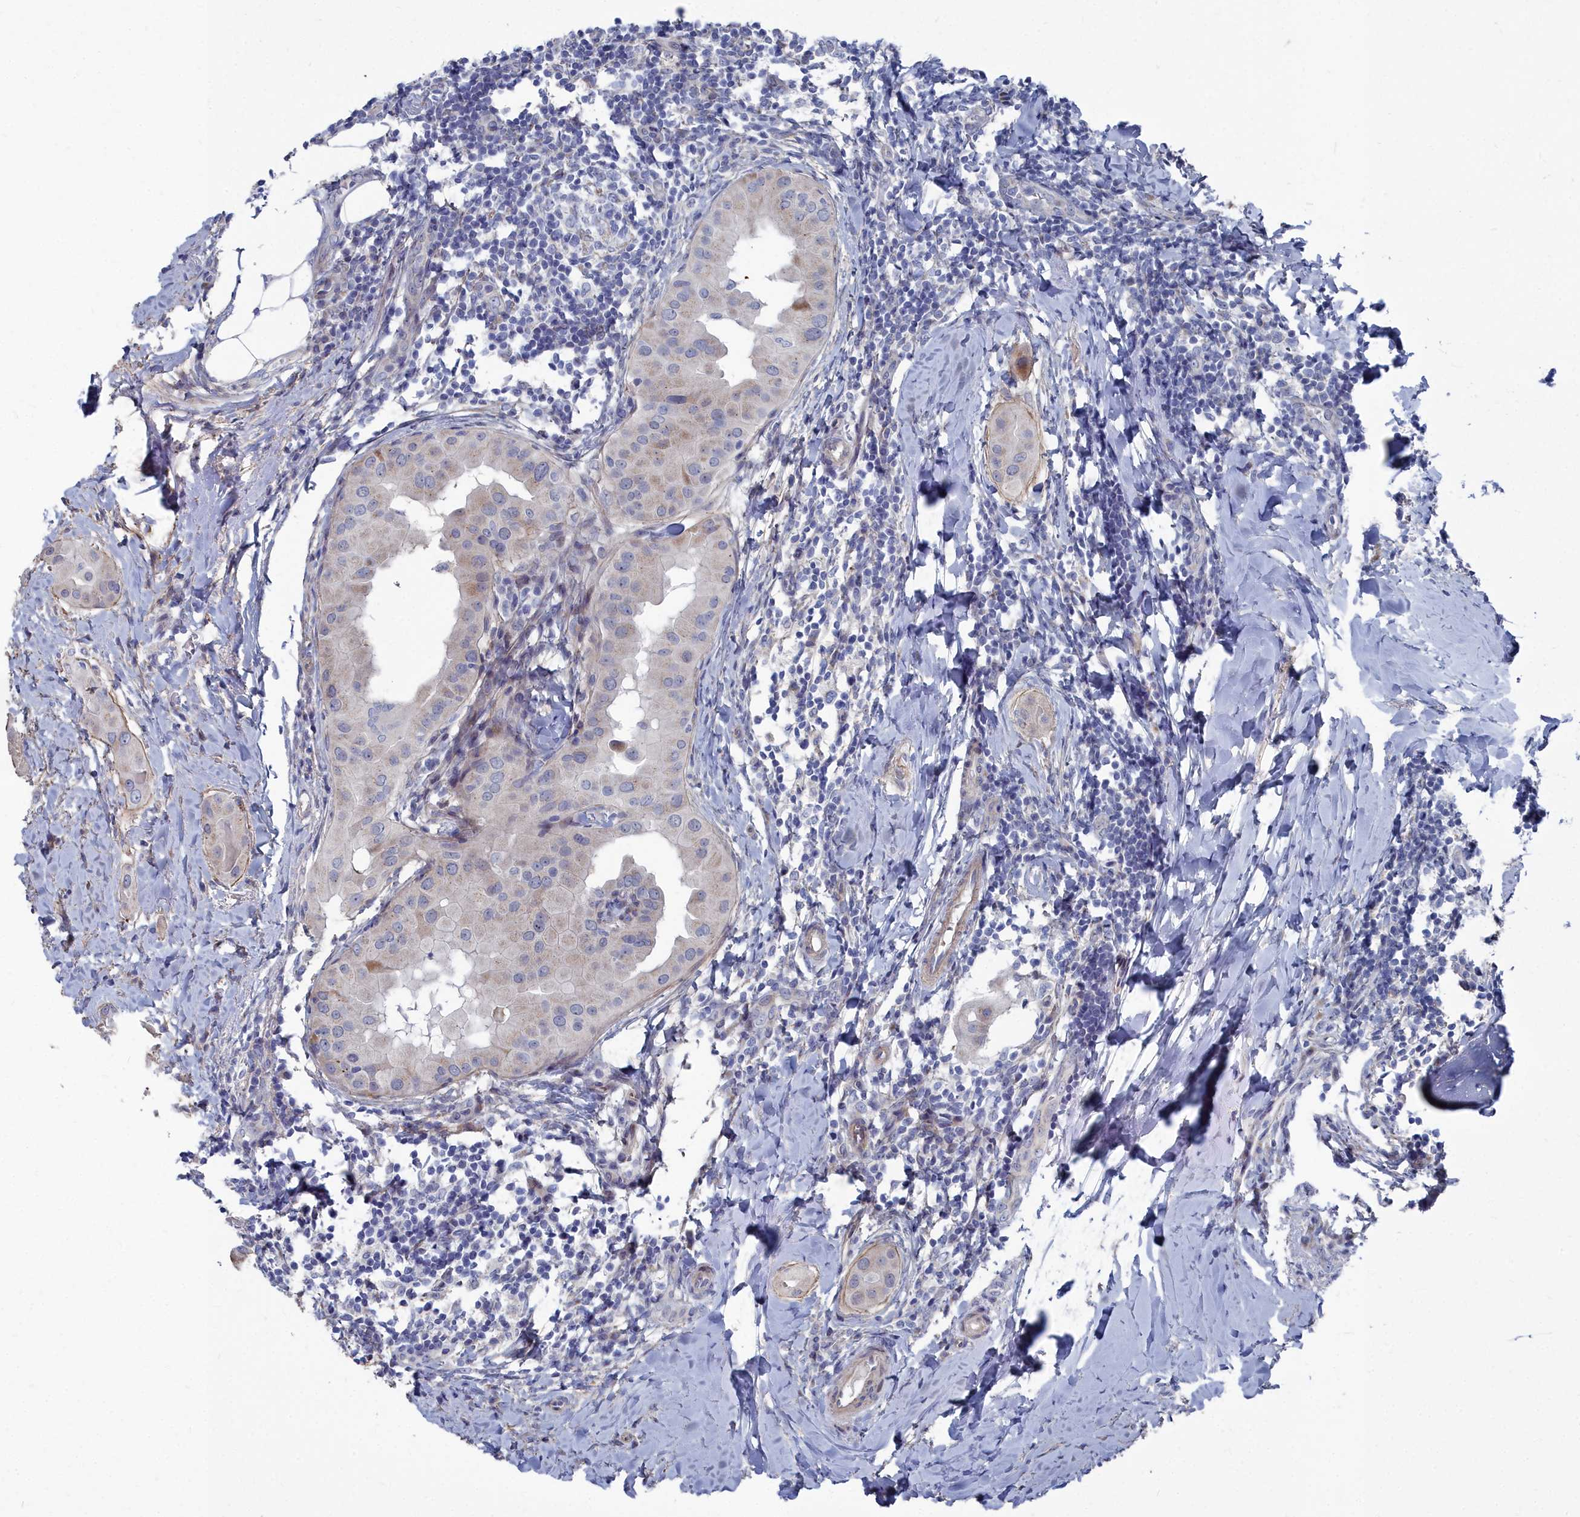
{"staining": {"intensity": "negative", "quantity": "none", "location": "none"}, "tissue": "thyroid cancer", "cell_type": "Tumor cells", "image_type": "cancer", "snomed": [{"axis": "morphology", "description": "Papillary adenocarcinoma, NOS"}, {"axis": "topography", "description": "Thyroid gland"}], "caption": "Tumor cells are negative for protein expression in human thyroid papillary adenocarcinoma.", "gene": "SHISAL2A", "patient": {"sex": "male", "age": 33}}